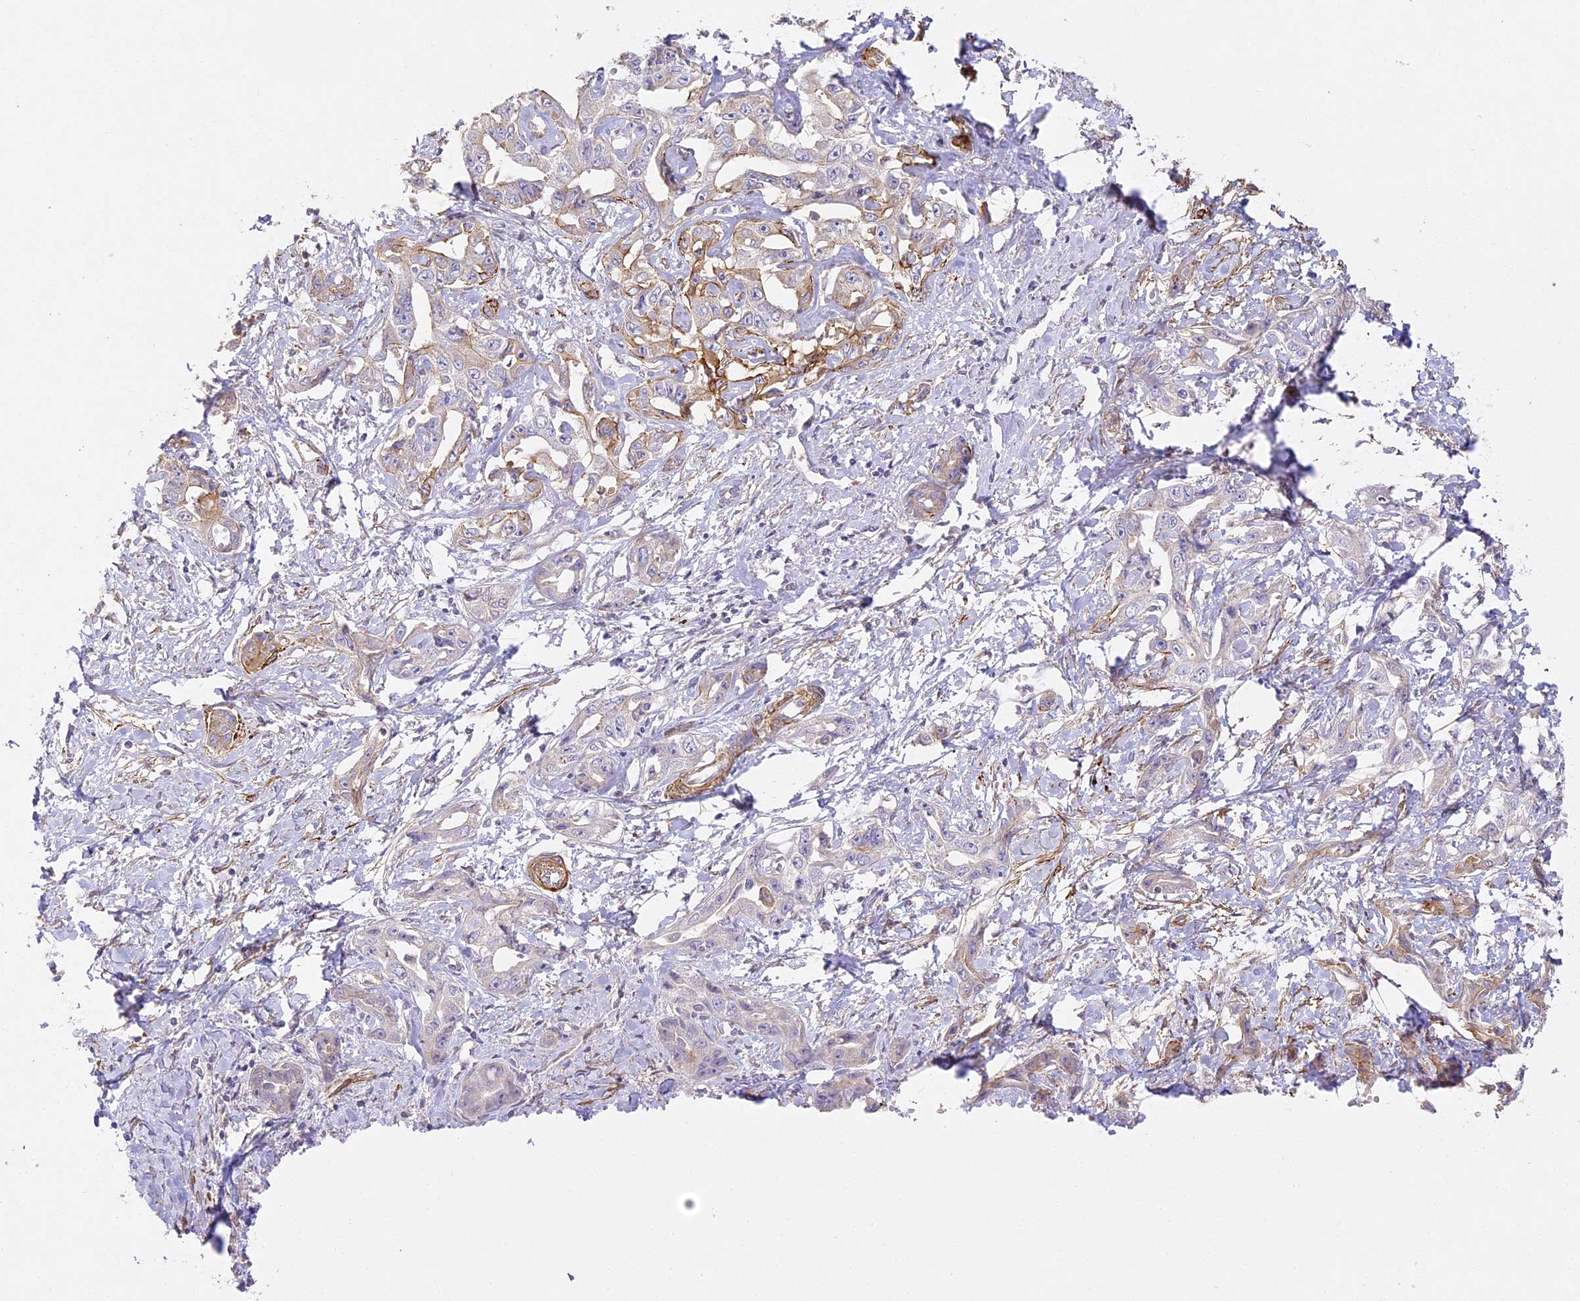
{"staining": {"intensity": "weak", "quantity": "<25%", "location": "cytoplasmic/membranous"}, "tissue": "liver cancer", "cell_type": "Tumor cells", "image_type": "cancer", "snomed": [{"axis": "morphology", "description": "Cholangiocarcinoma"}, {"axis": "topography", "description": "Liver"}], "caption": "An immunohistochemistry (IHC) image of liver cancer (cholangiocarcinoma) is shown. There is no staining in tumor cells of liver cancer (cholangiocarcinoma).", "gene": "MED28", "patient": {"sex": "male", "age": 59}}